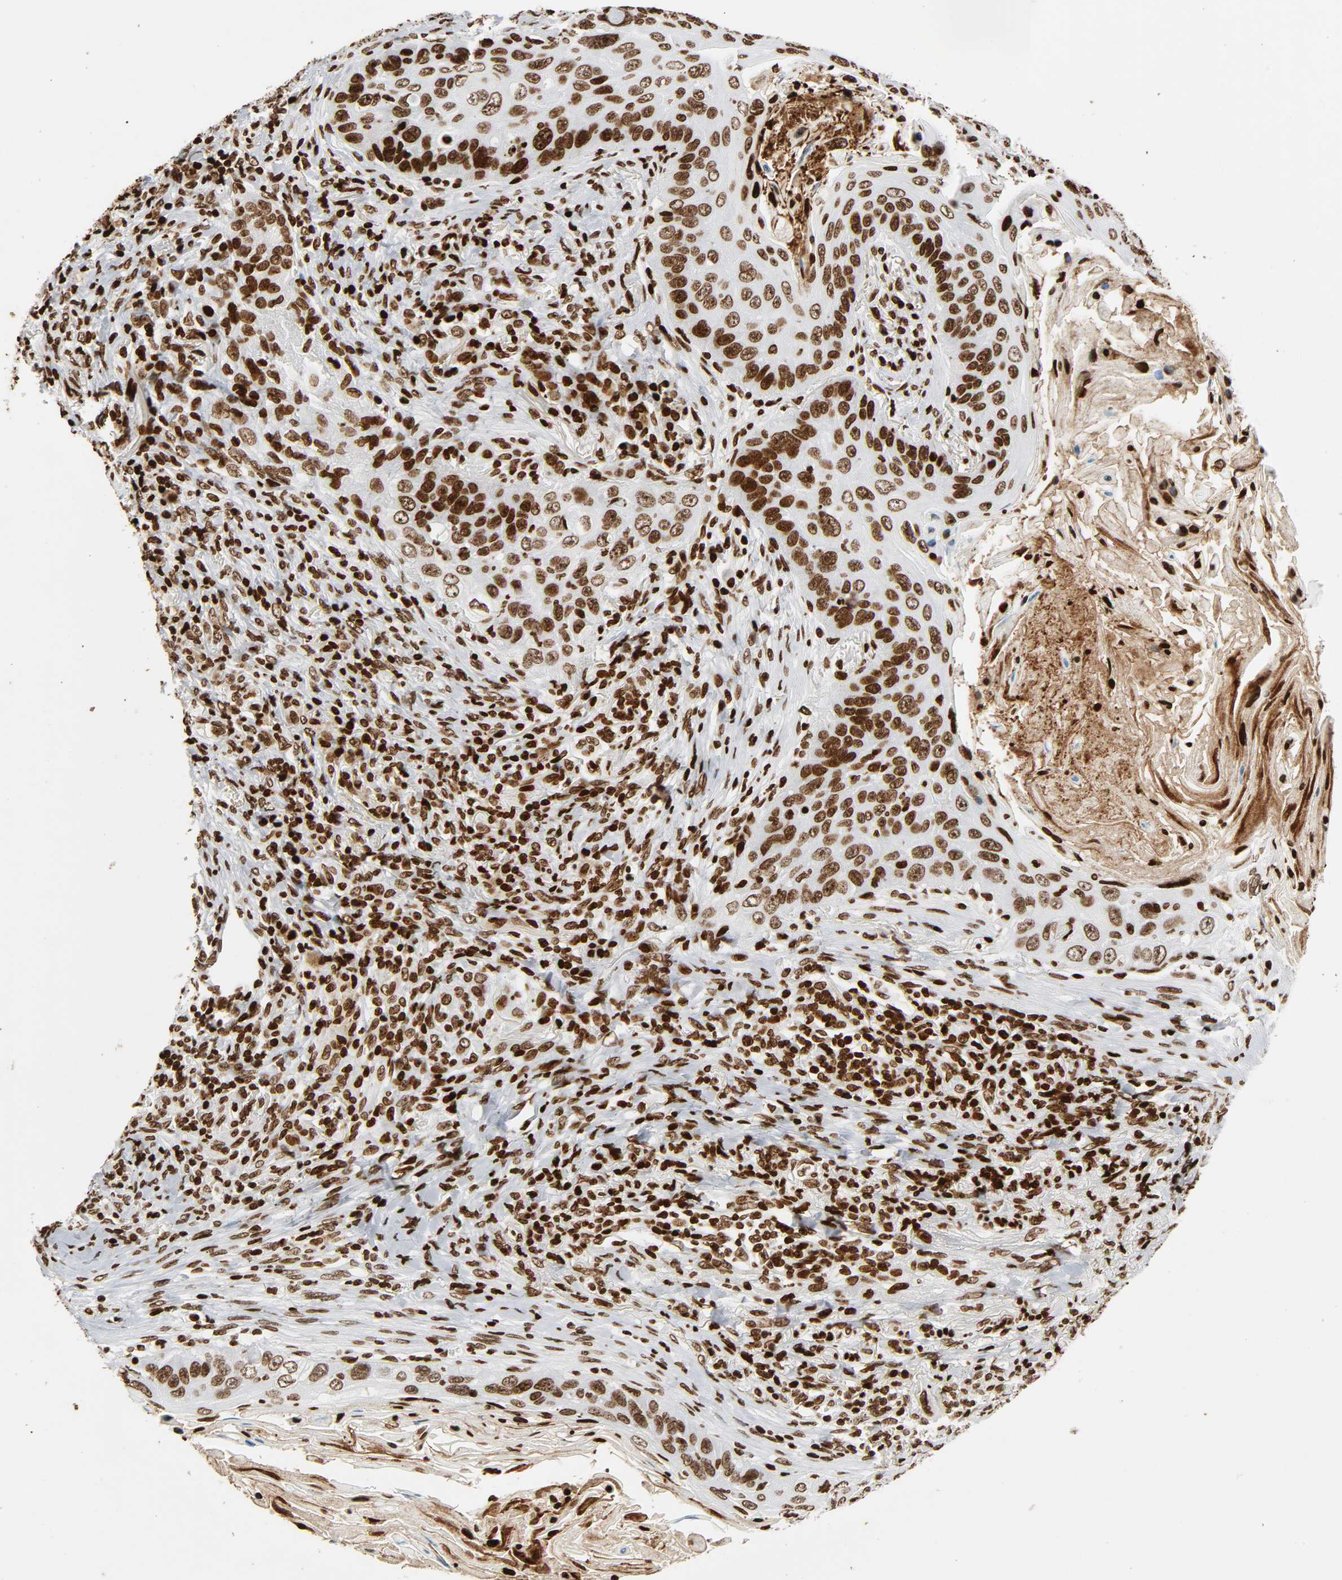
{"staining": {"intensity": "strong", "quantity": ">75%", "location": "nuclear"}, "tissue": "lung cancer", "cell_type": "Tumor cells", "image_type": "cancer", "snomed": [{"axis": "morphology", "description": "Squamous cell carcinoma, NOS"}, {"axis": "topography", "description": "Lung"}], "caption": "Immunohistochemical staining of human lung cancer (squamous cell carcinoma) demonstrates high levels of strong nuclear positivity in about >75% of tumor cells.", "gene": "RXRA", "patient": {"sex": "female", "age": 67}}